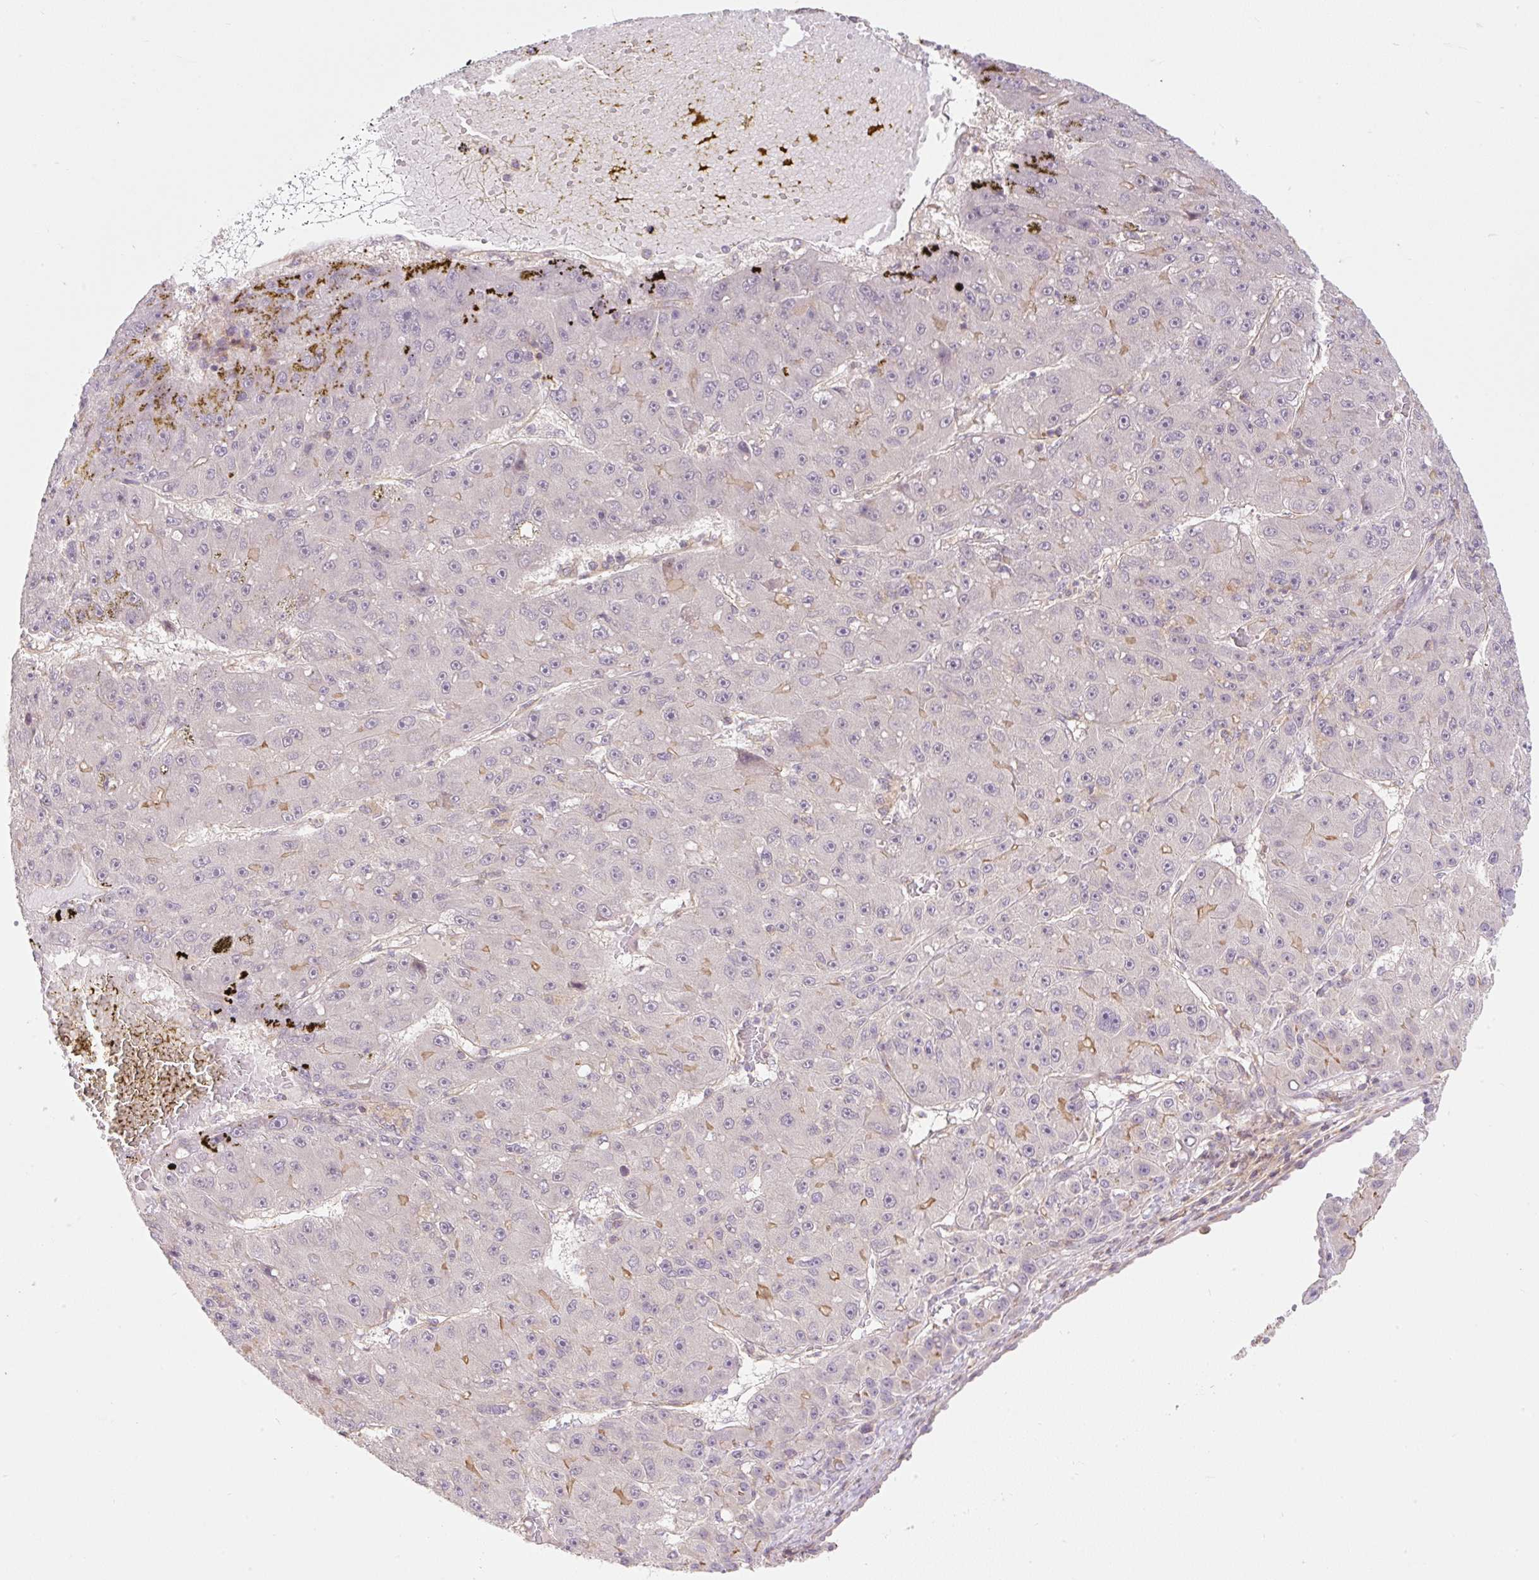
{"staining": {"intensity": "negative", "quantity": "none", "location": "none"}, "tissue": "liver cancer", "cell_type": "Tumor cells", "image_type": "cancer", "snomed": [{"axis": "morphology", "description": "Carcinoma, Hepatocellular, NOS"}, {"axis": "topography", "description": "Liver"}], "caption": "A high-resolution micrograph shows immunohistochemistry staining of liver cancer (hepatocellular carcinoma), which shows no significant expression in tumor cells.", "gene": "EMC10", "patient": {"sex": "male", "age": 67}}